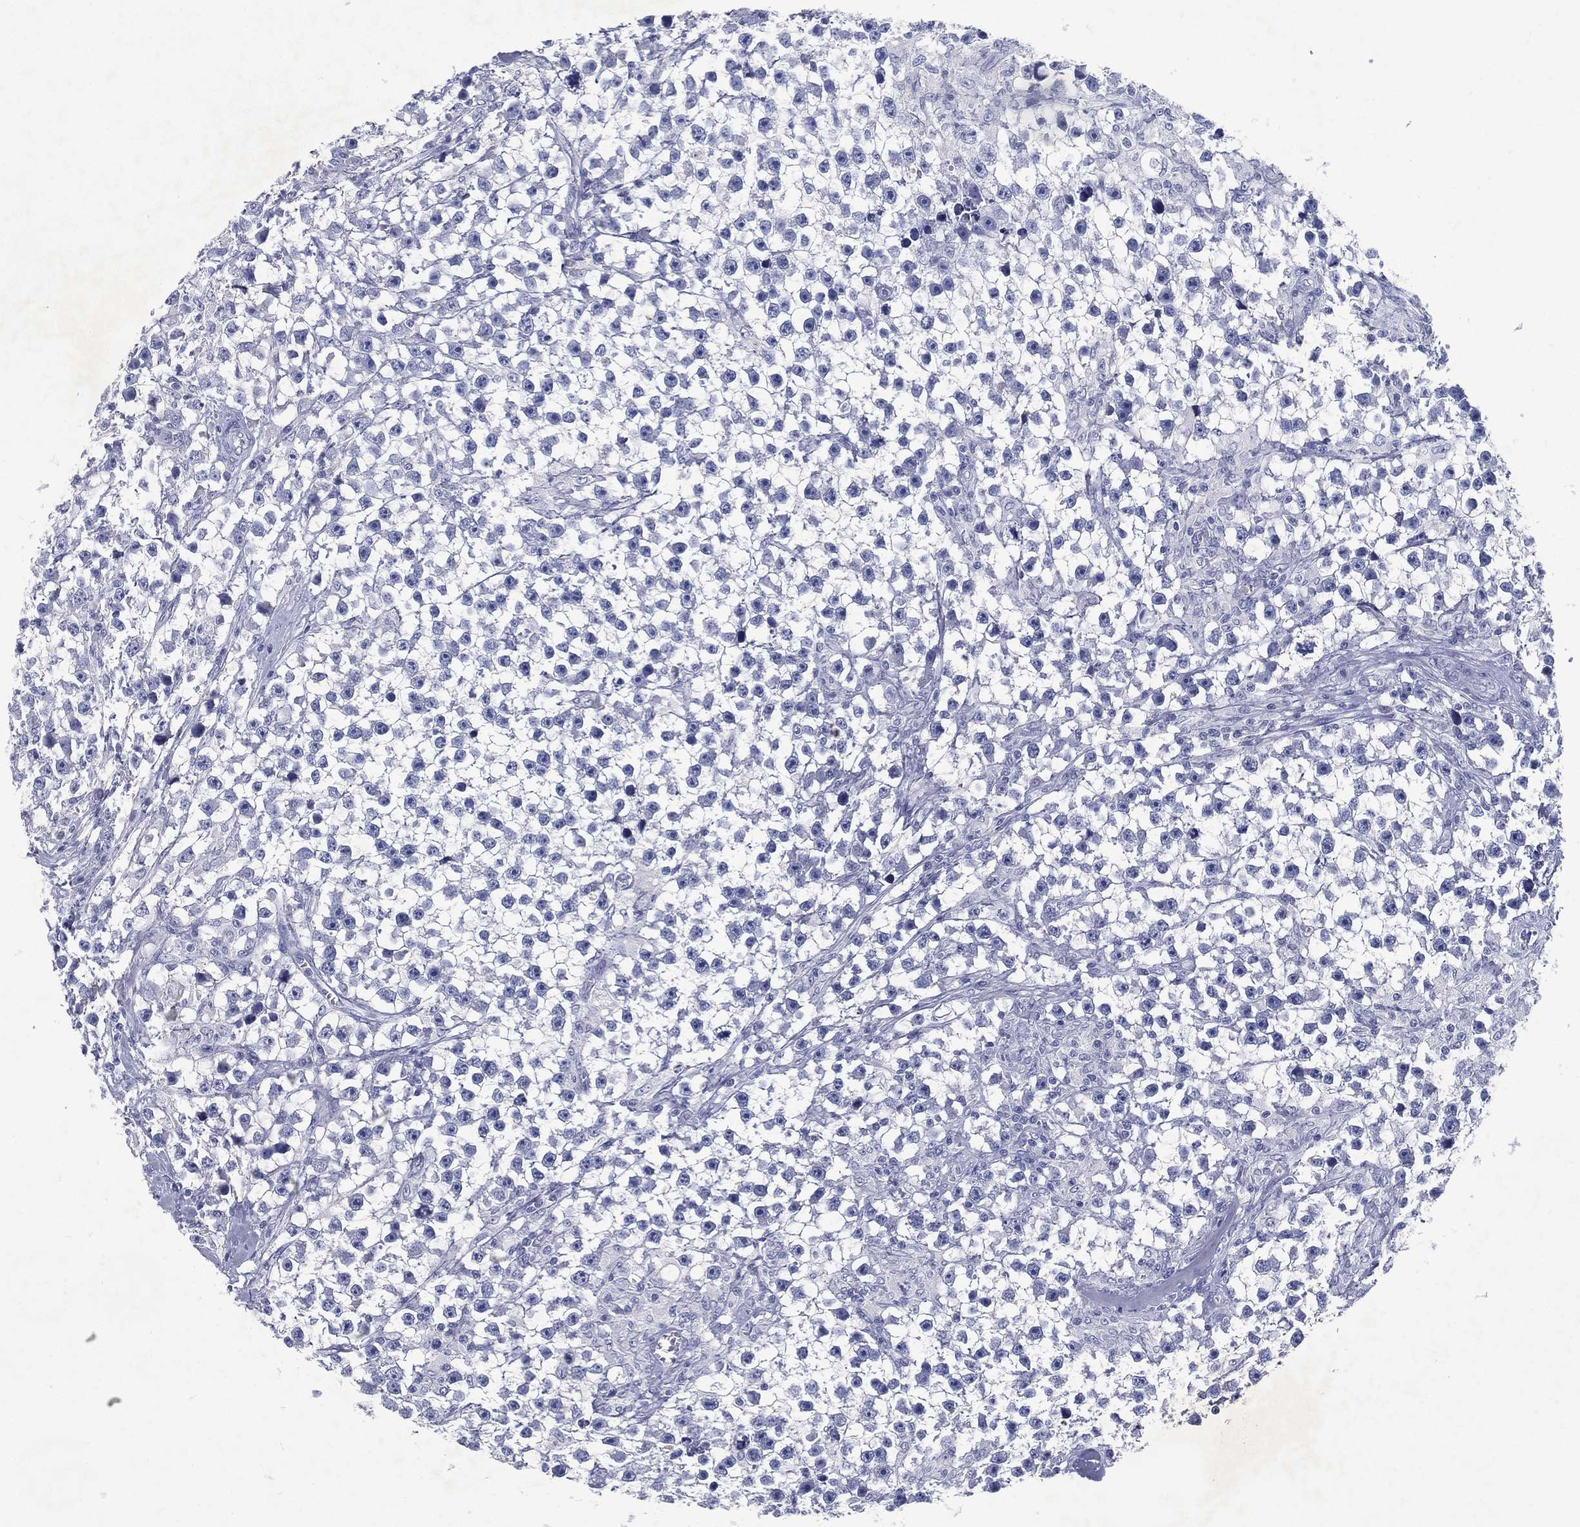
{"staining": {"intensity": "negative", "quantity": "none", "location": "none"}, "tissue": "testis cancer", "cell_type": "Tumor cells", "image_type": "cancer", "snomed": [{"axis": "morphology", "description": "Seminoma, NOS"}, {"axis": "topography", "description": "Testis"}], "caption": "The micrograph reveals no staining of tumor cells in testis seminoma. The staining was performed using DAB to visualize the protein expression in brown, while the nuclei were stained in blue with hematoxylin (Magnification: 20x).", "gene": "RGS13", "patient": {"sex": "male", "age": 59}}